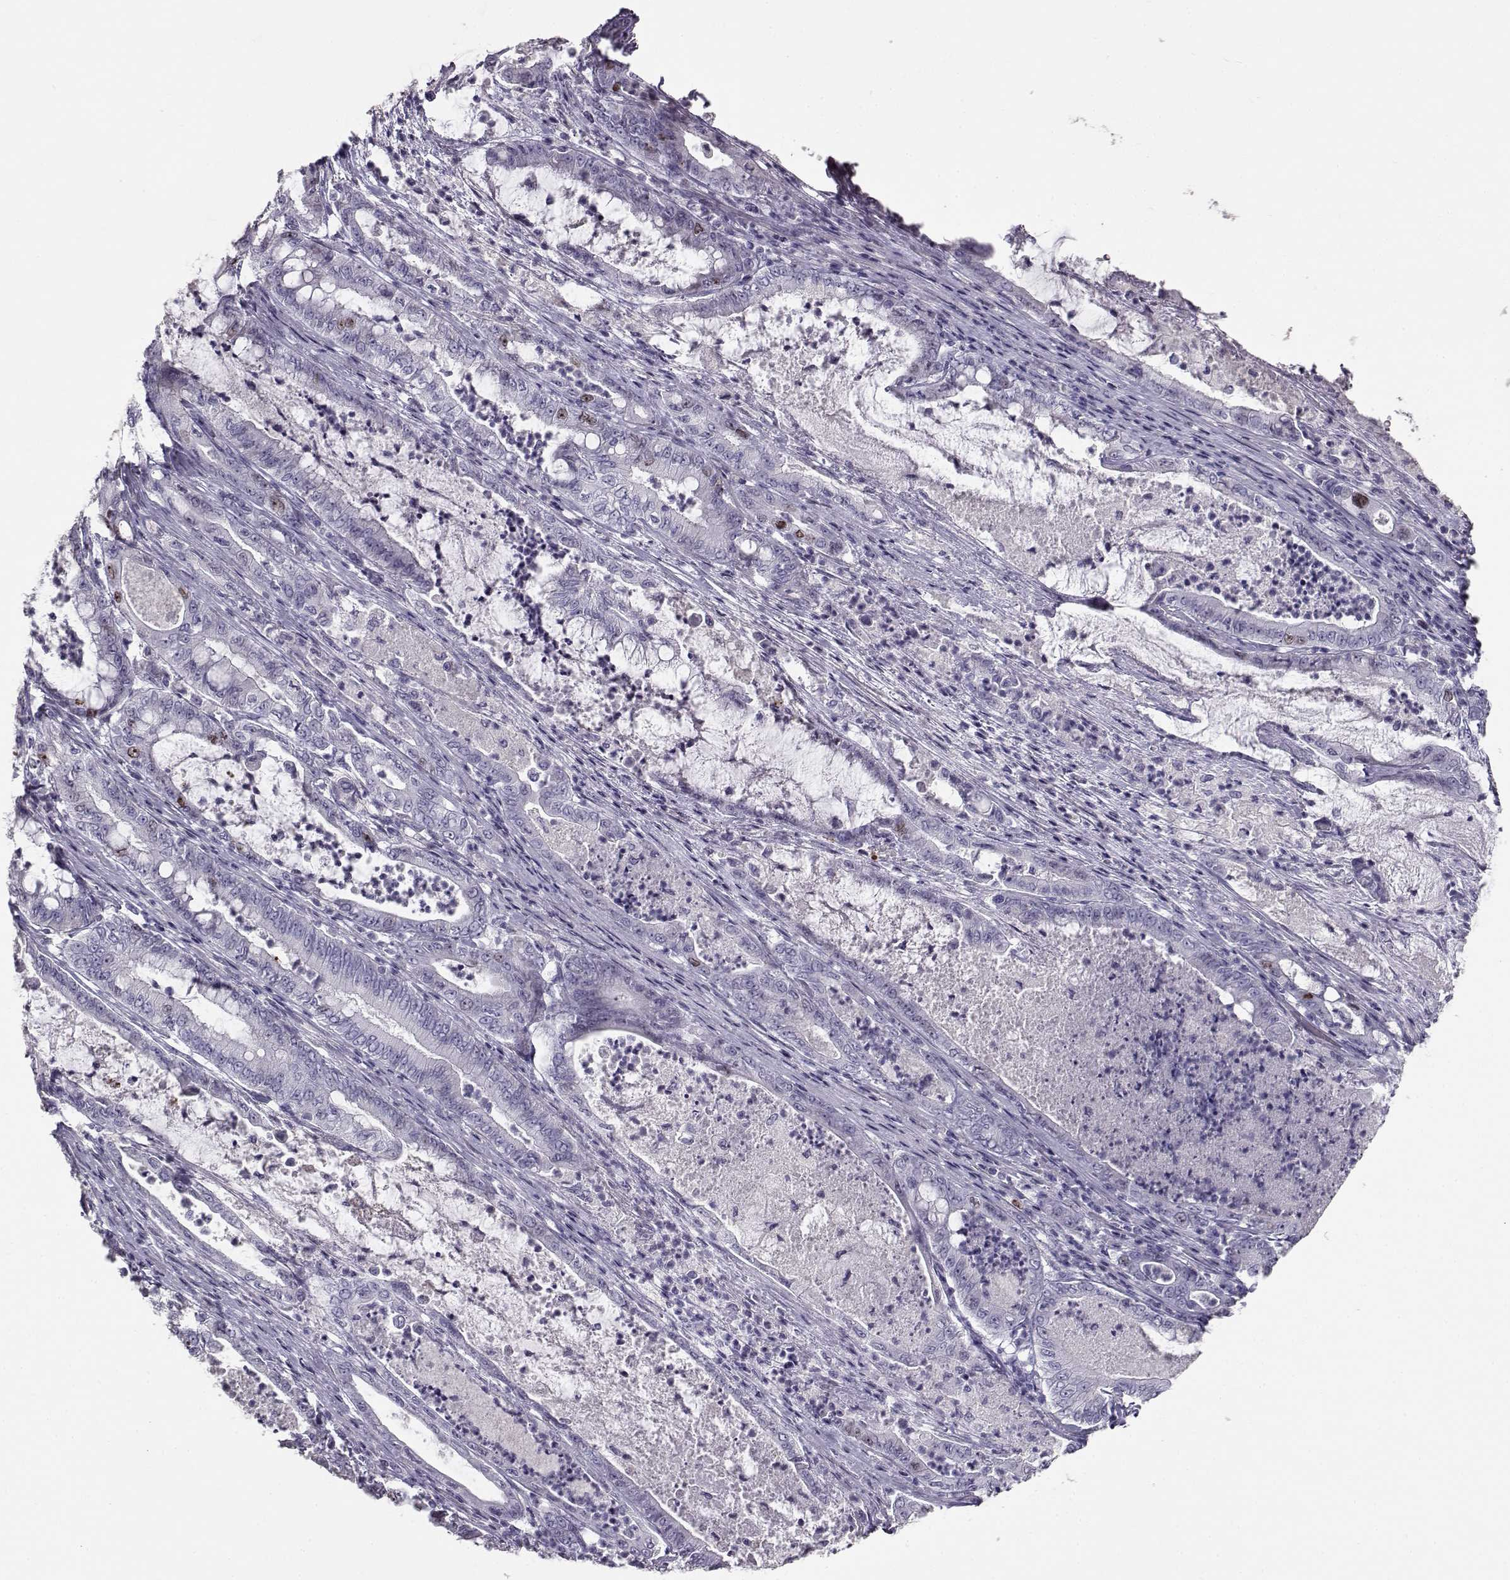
{"staining": {"intensity": "negative", "quantity": "none", "location": "none"}, "tissue": "pancreatic cancer", "cell_type": "Tumor cells", "image_type": "cancer", "snomed": [{"axis": "morphology", "description": "Adenocarcinoma, NOS"}, {"axis": "topography", "description": "Pancreas"}], "caption": "There is no significant positivity in tumor cells of pancreatic cancer (adenocarcinoma).", "gene": "NPW", "patient": {"sex": "male", "age": 71}}